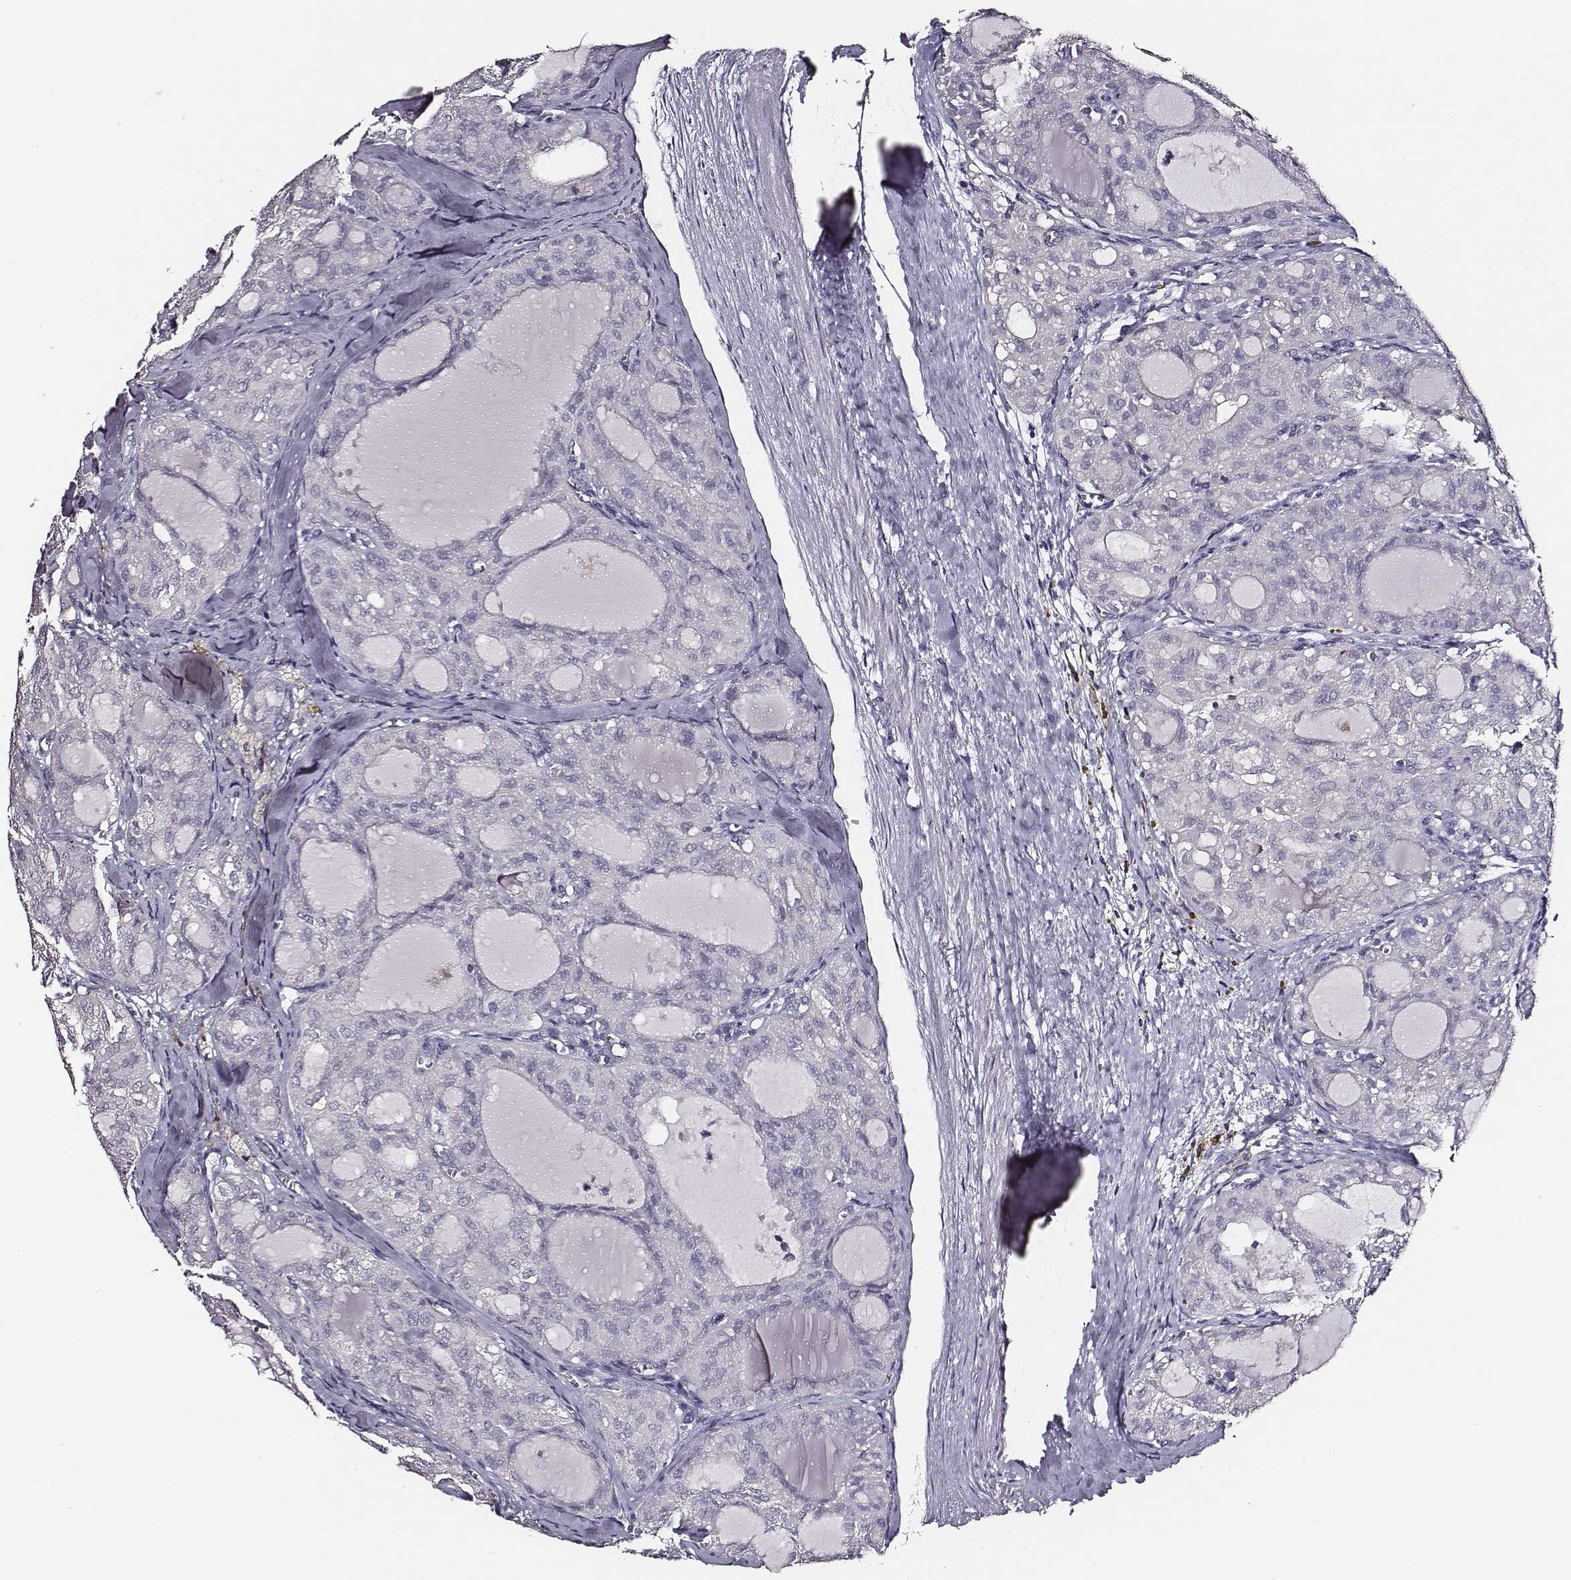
{"staining": {"intensity": "negative", "quantity": "none", "location": "none"}, "tissue": "thyroid cancer", "cell_type": "Tumor cells", "image_type": "cancer", "snomed": [{"axis": "morphology", "description": "Follicular adenoma carcinoma, NOS"}, {"axis": "topography", "description": "Thyroid gland"}], "caption": "The histopathology image displays no significant expression in tumor cells of thyroid cancer (follicular adenoma carcinoma). (DAB (3,3'-diaminobenzidine) immunohistochemistry visualized using brightfield microscopy, high magnification).", "gene": "AADAT", "patient": {"sex": "male", "age": 75}}